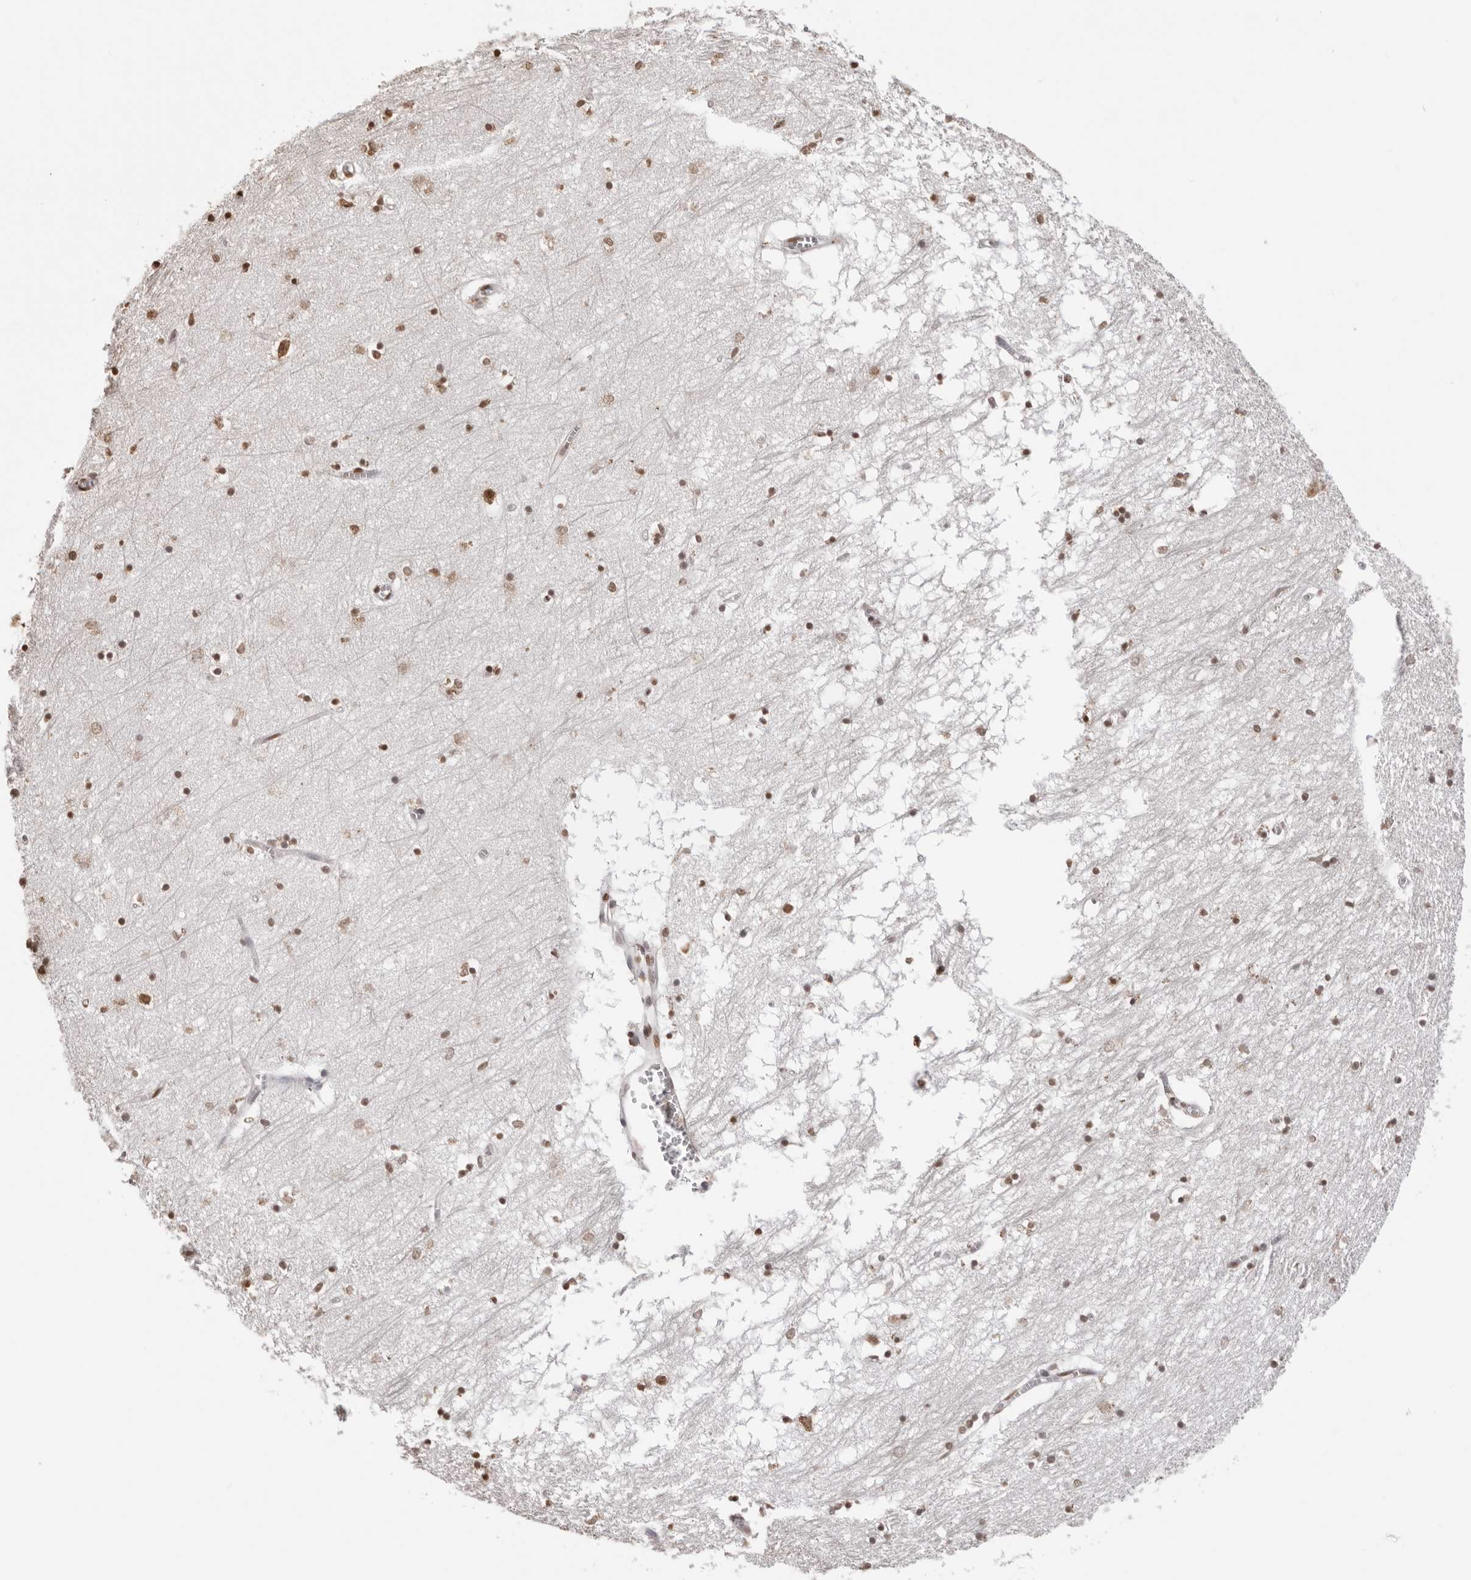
{"staining": {"intensity": "moderate", "quantity": ">75%", "location": "nuclear"}, "tissue": "hippocampus", "cell_type": "Glial cells", "image_type": "normal", "snomed": [{"axis": "morphology", "description": "Normal tissue, NOS"}, {"axis": "topography", "description": "Hippocampus"}], "caption": "Immunohistochemistry histopathology image of unremarkable hippocampus stained for a protein (brown), which demonstrates medium levels of moderate nuclear staining in about >75% of glial cells.", "gene": "OLIG3", "patient": {"sex": "male", "age": 70}}